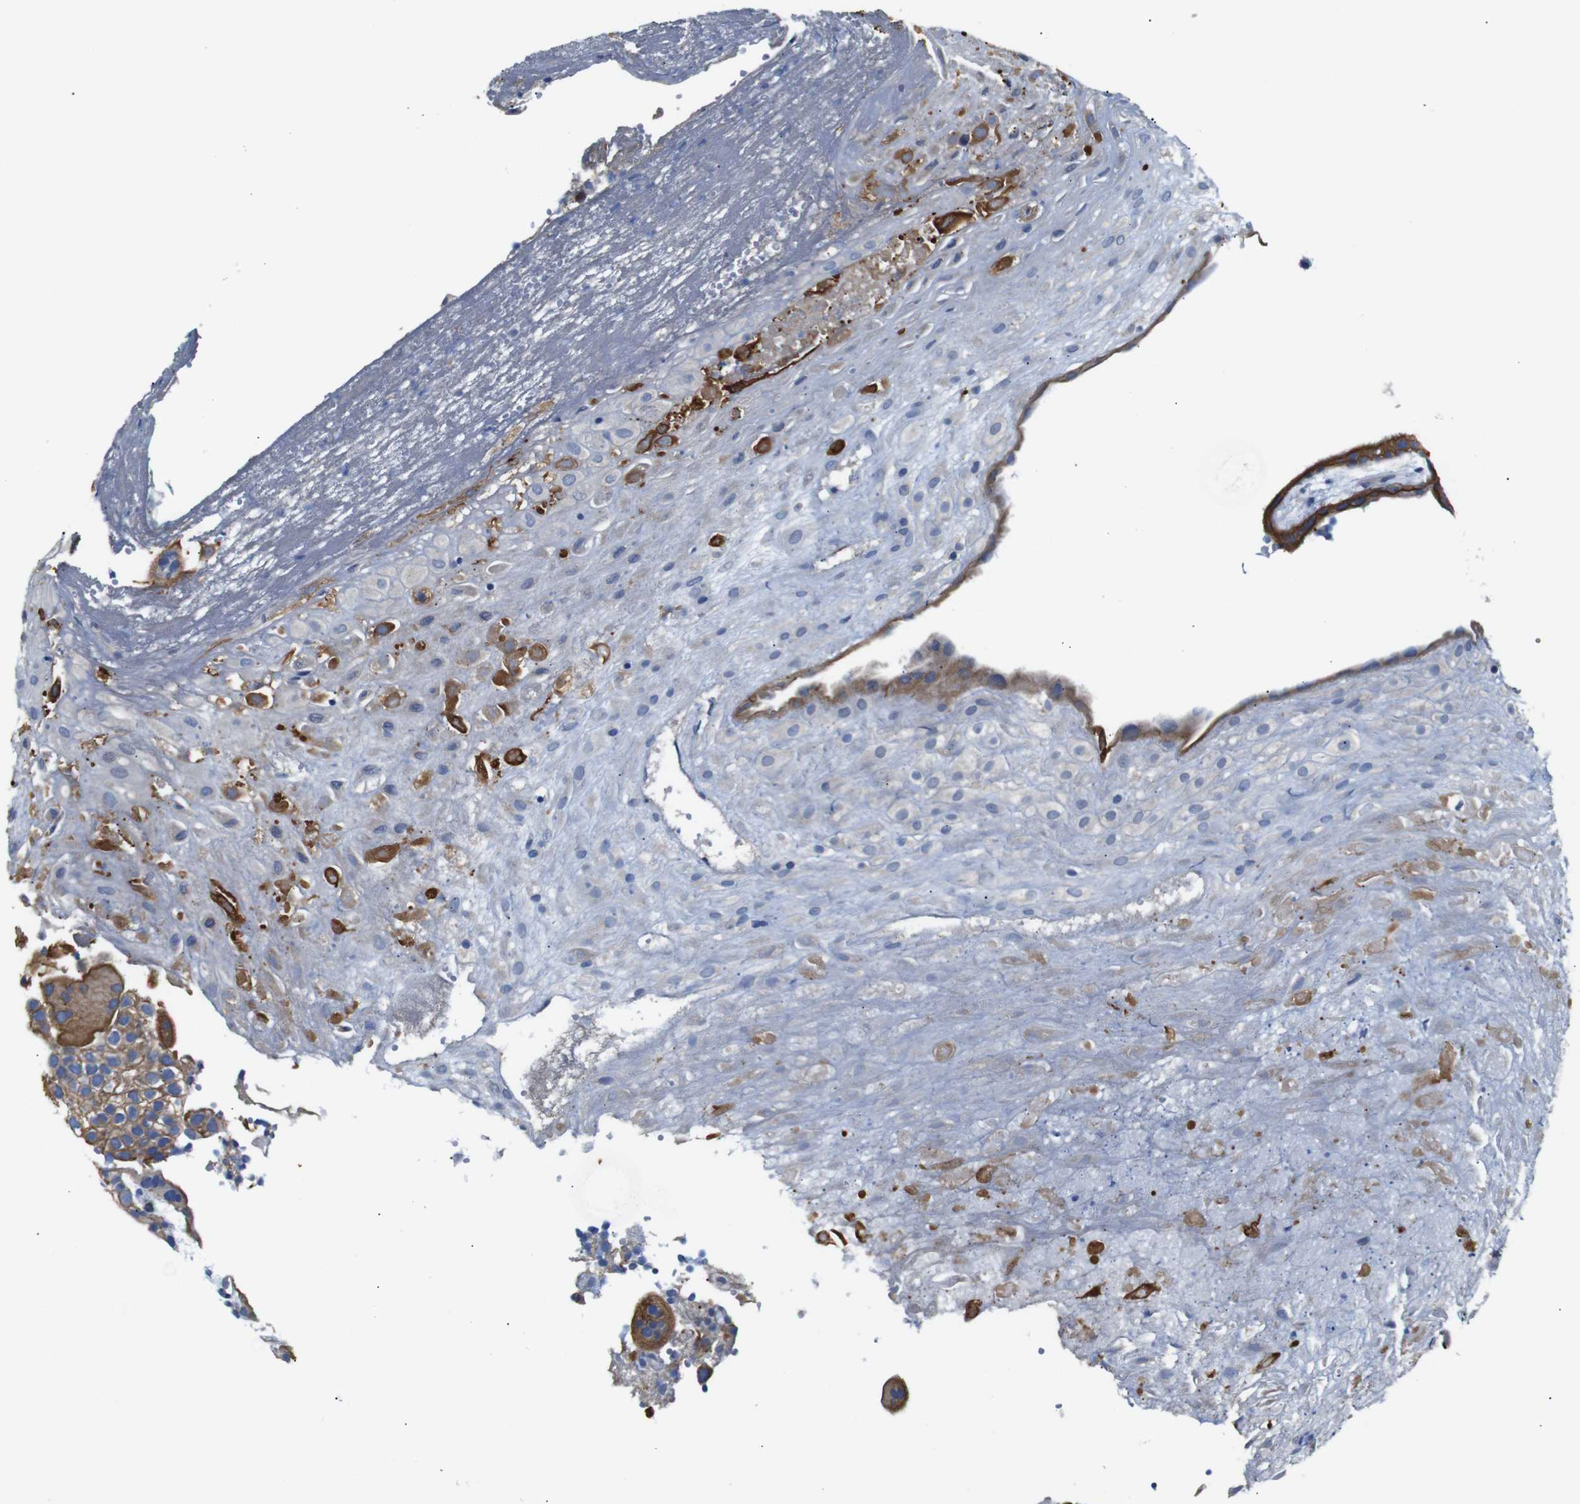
{"staining": {"intensity": "moderate", "quantity": ">75%", "location": "cytoplasmic/membranous"}, "tissue": "placenta", "cell_type": "Decidual cells", "image_type": "normal", "snomed": [{"axis": "morphology", "description": "Normal tissue, NOS"}, {"axis": "topography", "description": "Placenta"}], "caption": "IHC staining of benign placenta, which displays medium levels of moderate cytoplasmic/membranous expression in approximately >75% of decidual cells indicating moderate cytoplasmic/membranous protein expression. The staining was performed using DAB (3,3'-diaminobenzidine) (brown) for protein detection and nuclei were counterstained in hematoxylin (blue).", "gene": "ALOX15", "patient": {"sex": "female", "age": 18}}